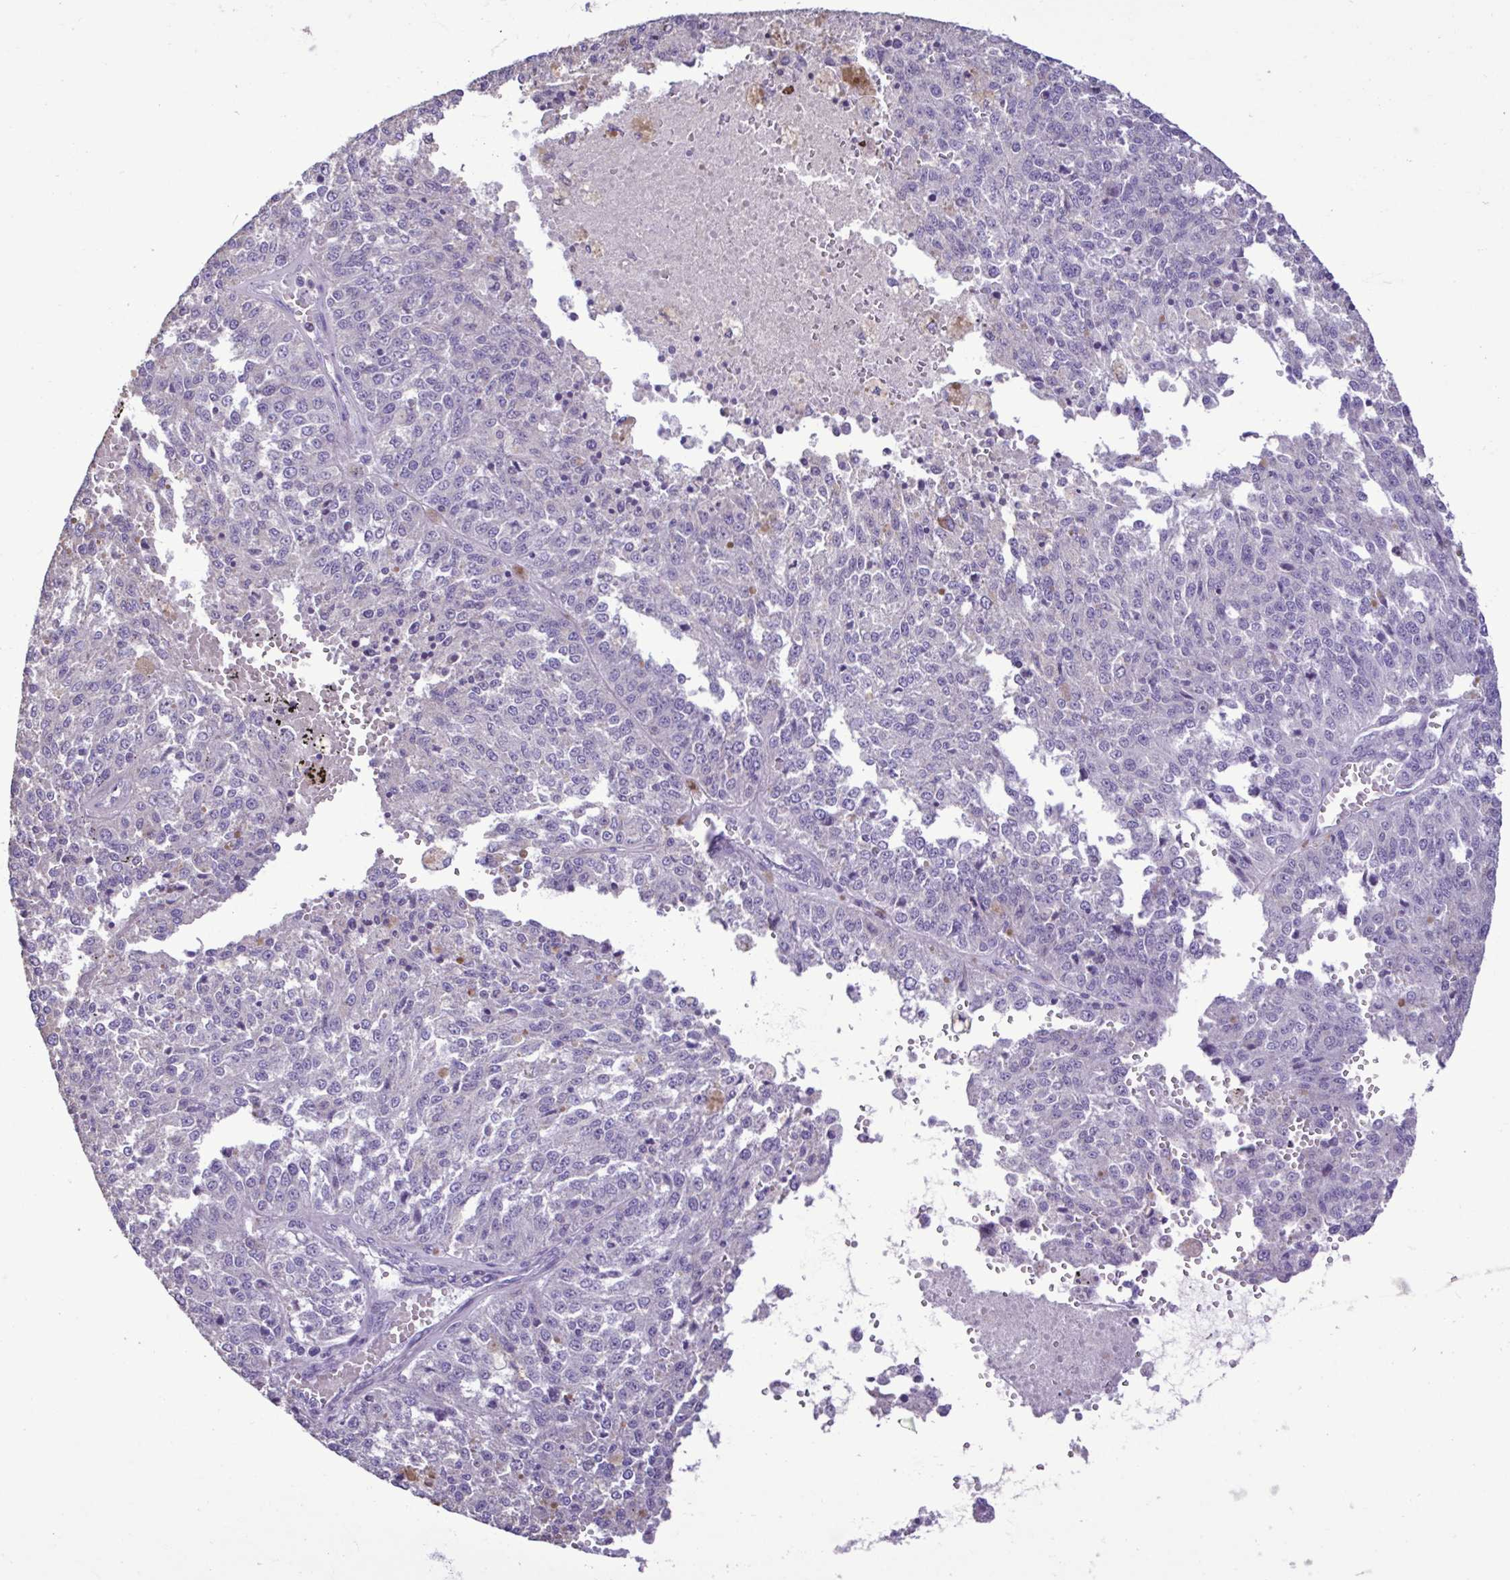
{"staining": {"intensity": "negative", "quantity": "none", "location": "none"}, "tissue": "melanoma", "cell_type": "Tumor cells", "image_type": "cancer", "snomed": [{"axis": "morphology", "description": "Malignant melanoma, Metastatic site"}, {"axis": "topography", "description": "Lymph node"}], "caption": "A high-resolution micrograph shows immunohistochemistry staining of melanoma, which shows no significant expression in tumor cells.", "gene": "PLA2G4E", "patient": {"sex": "female", "age": 64}}